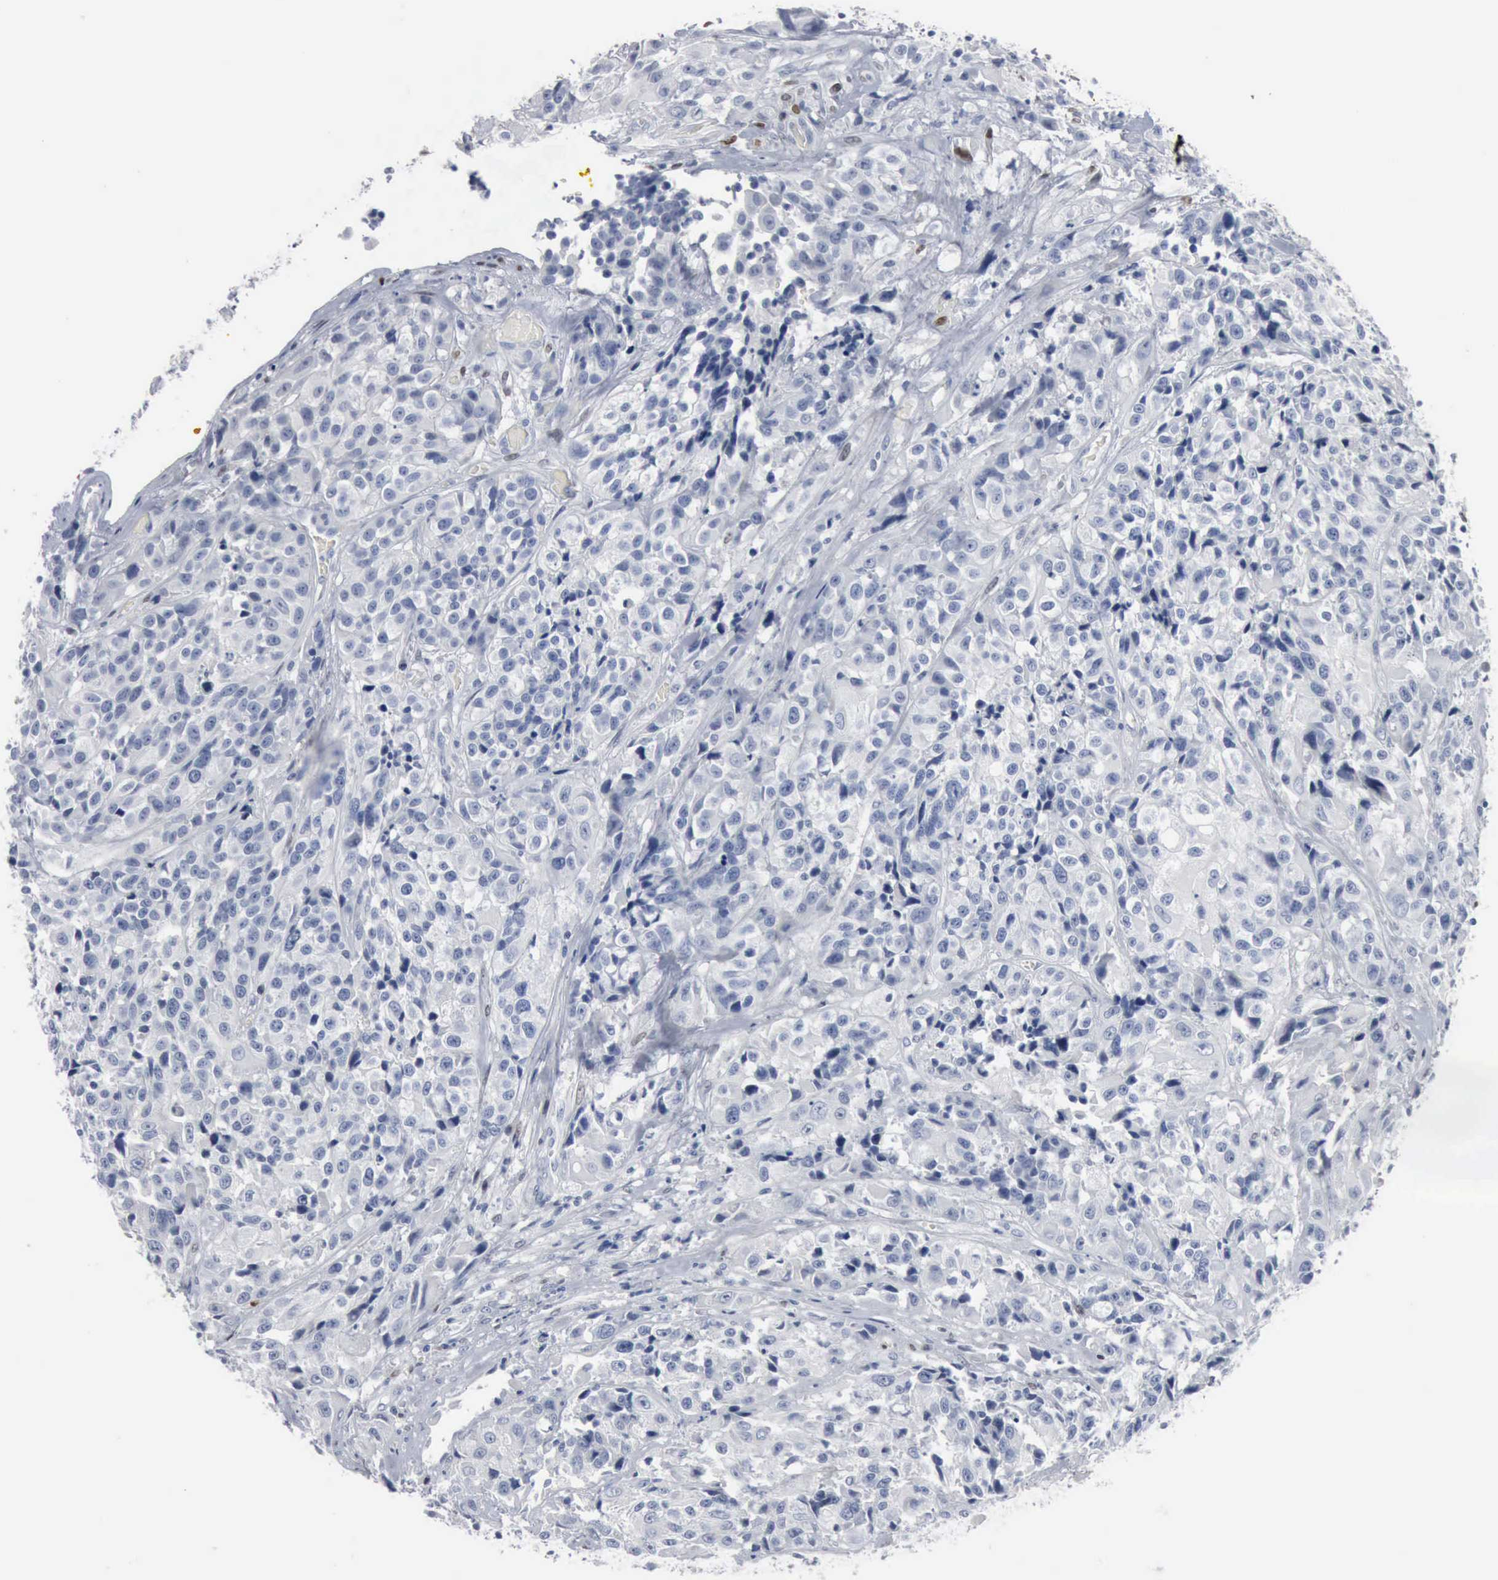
{"staining": {"intensity": "negative", "quantity": "none", "location": "none"}, "tissue": "urothelial cancer", "cell_type": "Tumor cells", "image_type": "cancer", "snomed": [{"axis": "morphology", "description": "Urothelial carcinoma, High grade"}, {"axis": "topography", "description": "Urinary bladder"}], "caption": "Immunohistochemical staining of high-grade urothelial carcinoma demonstrates no significant positivity in tumor cells.", "gene": "FGF2", "patient": {"sex": "female", "age": 81}}